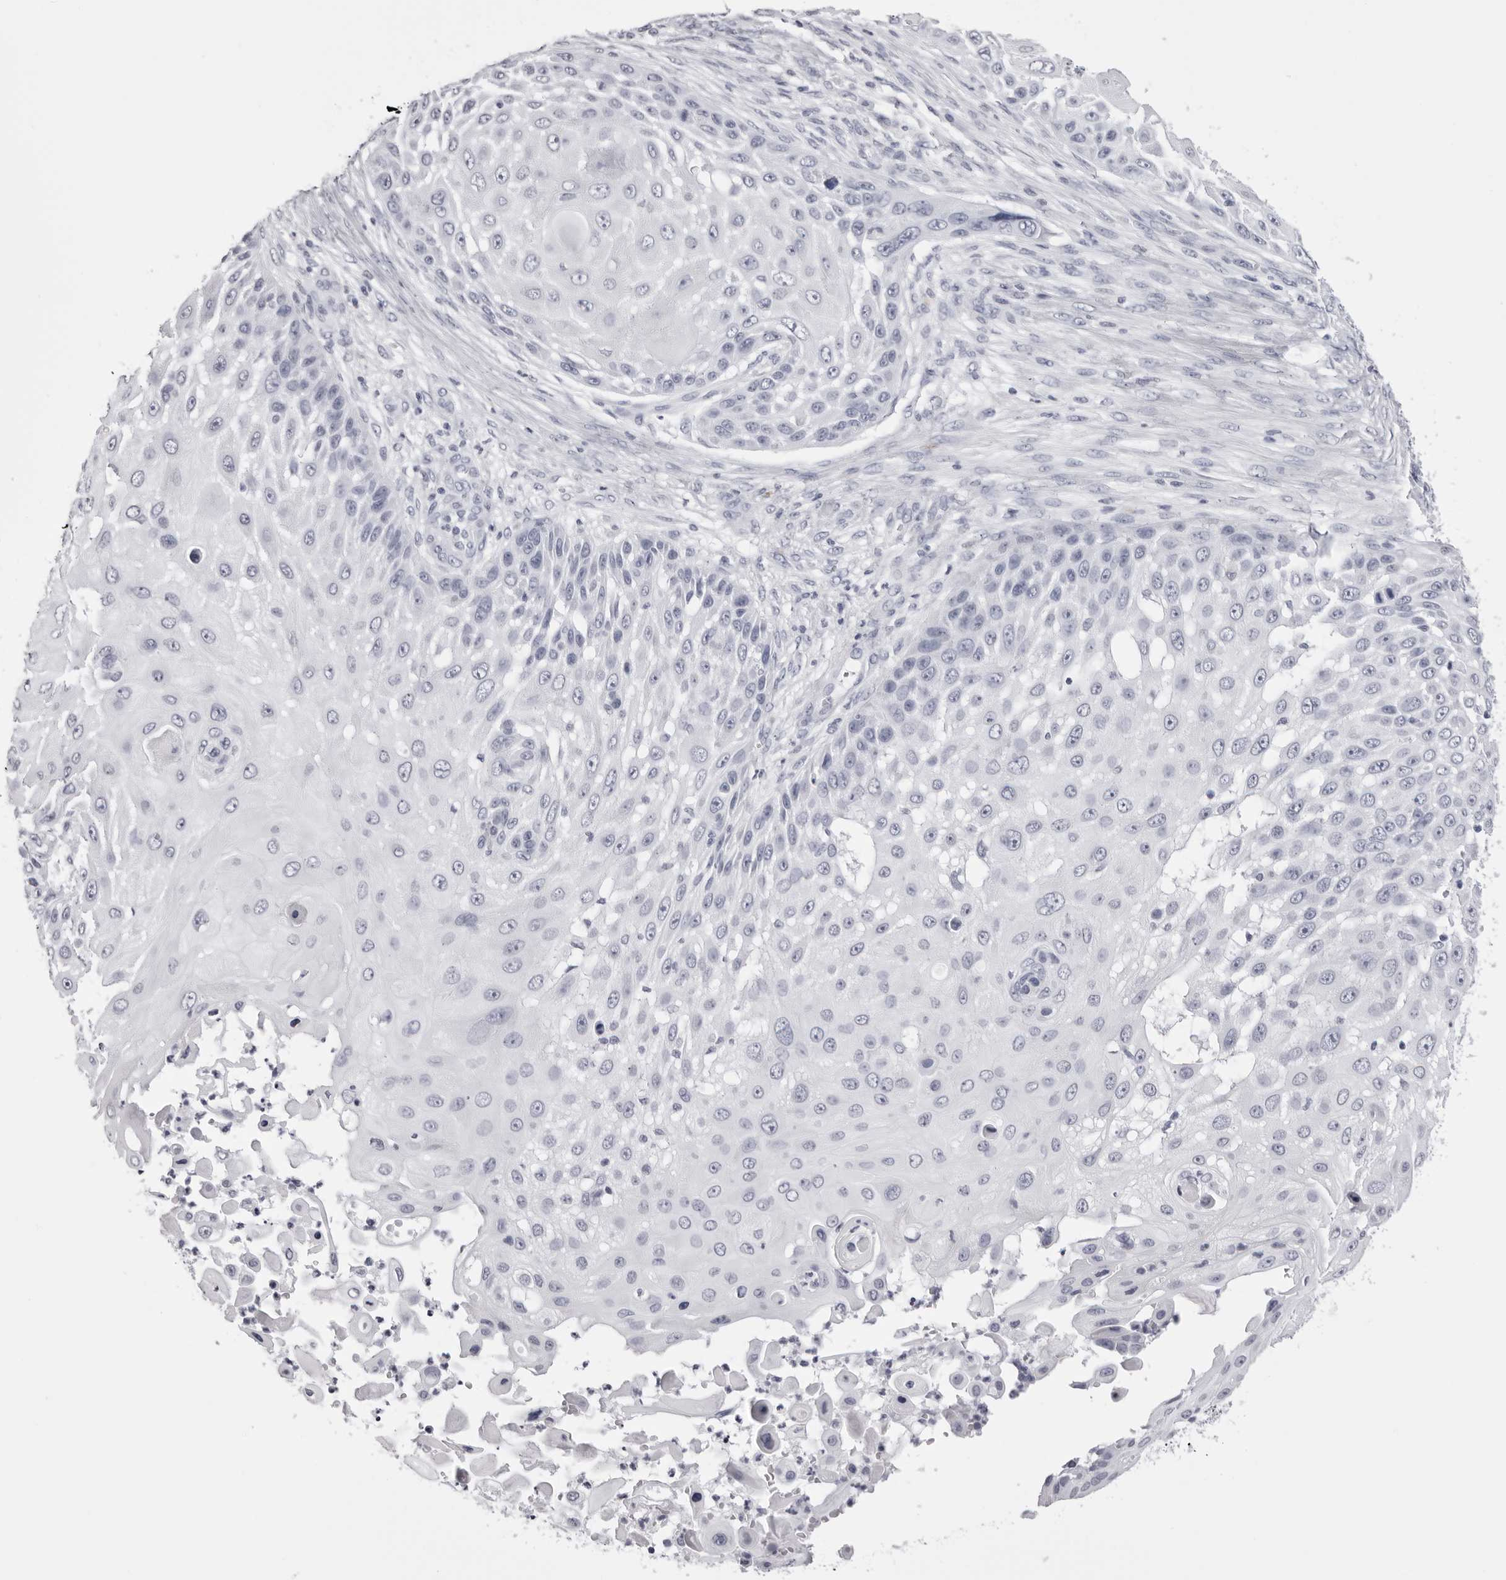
{"staining": {"intensity": "negative", "quantity": "none", "location": "none"}, "tissue": "skin cancer", "cell_type": "Tumor cells", "image_type": "cancer", "snomed": [{"axis": "morphology", "description": "Squamous cell carcinoma, NOS"}, {"axis": "topography", "description": "Skin"}], "caption": "Tumor cells are negative for protein expression in human skin cancer.", "gene": "RHO", "patient": {"sex": "female", "age": 44}}